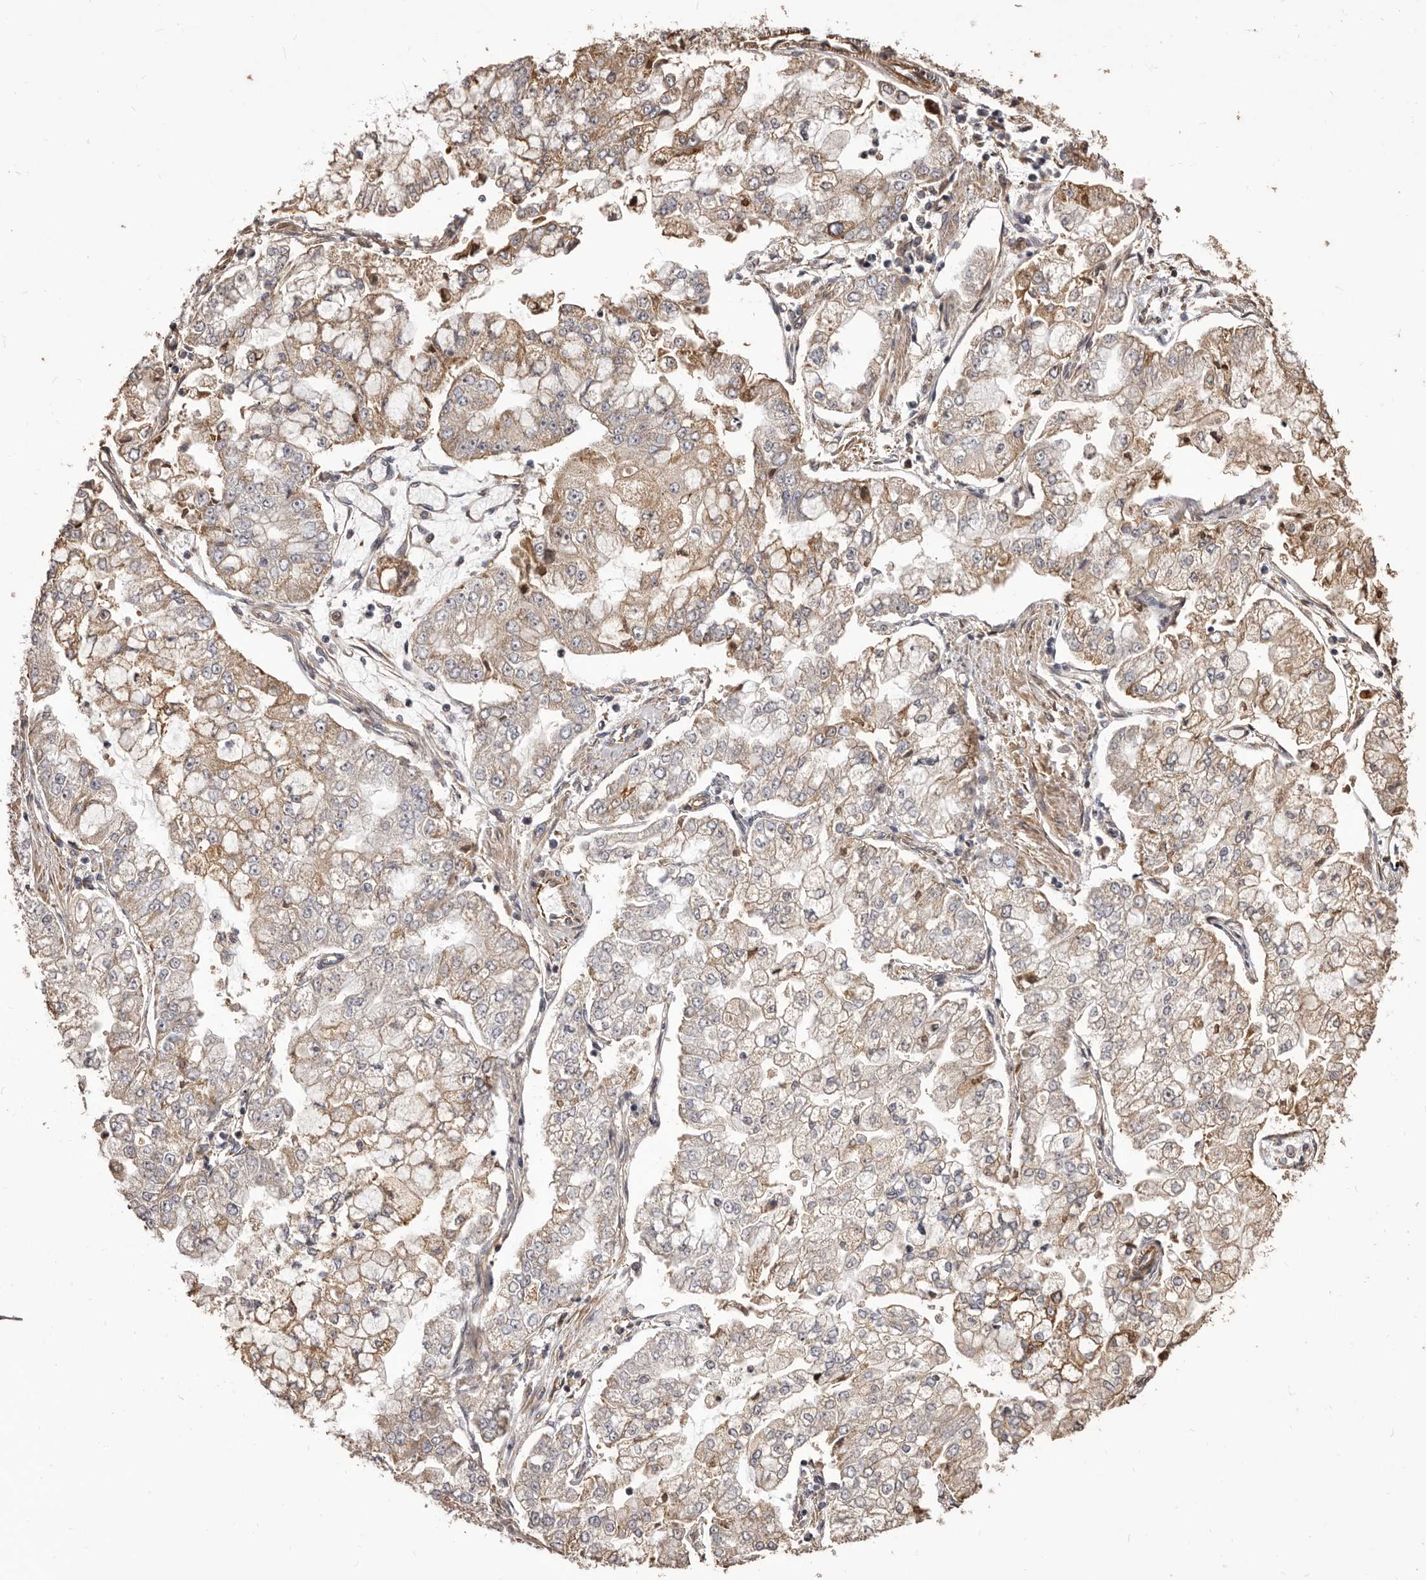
{"staining": {"intensity": "moderate", "quantity": "<25%", "location": "cytoplasmic/membranous"}, "tissue": "stomach cancer", "cell_type": "Tumor cells", "image_type": "cancer", "snomed": [{"axis": "morphology", "description": "Adenocarcinoma, NOS"}, {"axis": "topography", "description": "Stomach"}], "caption": "Immunohistochemical staining of stomach adenocarcinoma shows moderate cytoplasmic/membranous protein expression in about <25% of tumor cells.", "gene": "ALPK1", "patient": {"sex": "male", "age": 76}}